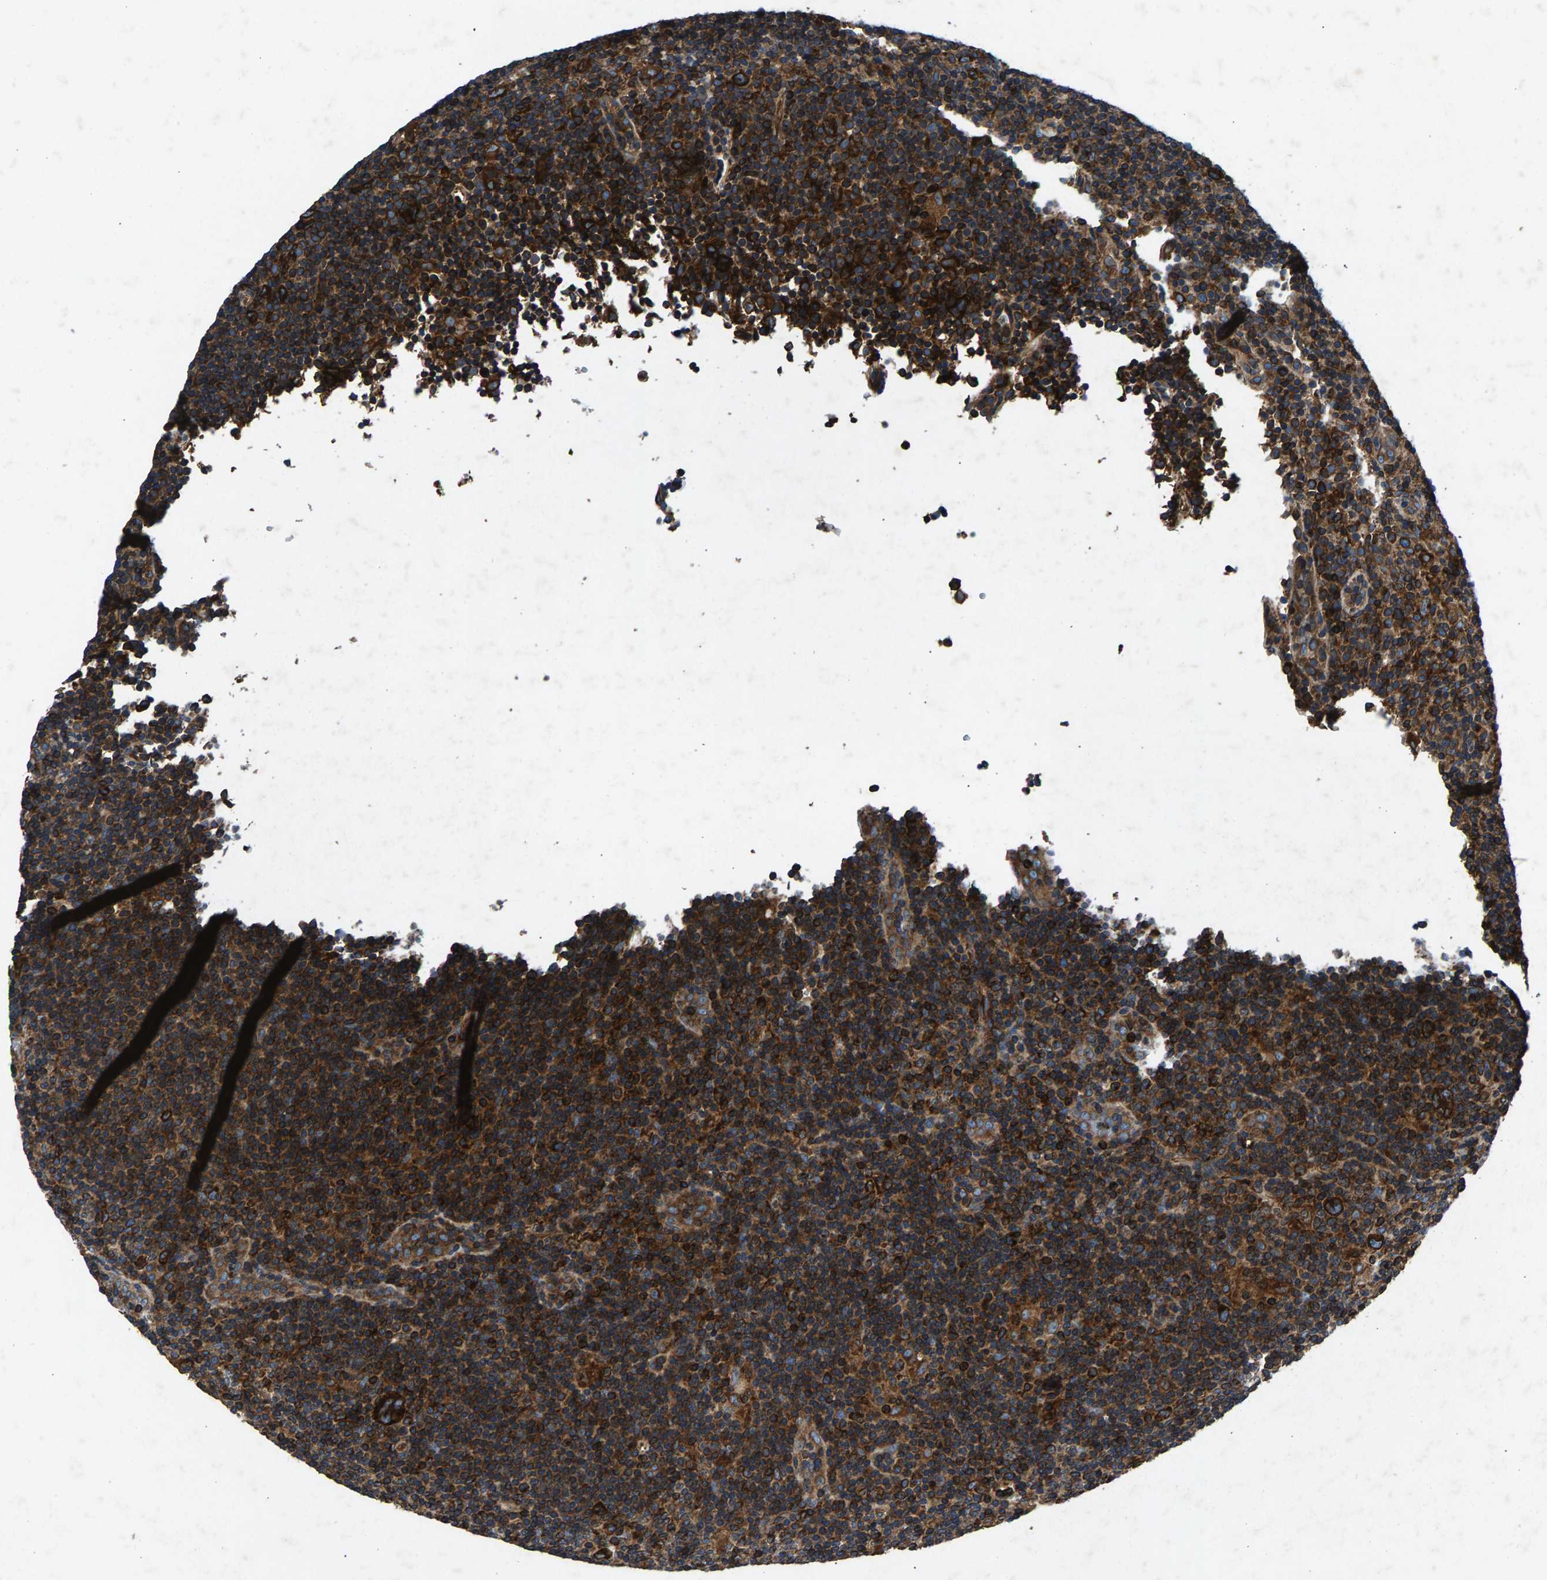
{"staining": {"intensity": "strong", "quantity": ">75%", "location": "cytoplasmic/membranous"}, "tissue": "lymphoma", "cell_type": "Tumor cells", "image_type": "cancer", "snomed": [{"axis": "morphology", "description": "Hodgkin's disease, NOS"}, {"axis": "topography", "description": "Lymph node"}], "caption": "Immunohistochemical staining of lymphoma exhibits high levels of strong cytoplasmic/membranous expression in about >75% of tumor cells. (IHC, brightfield microscopy, high magnification).", "gene": "LPCAT1", "patient": {"sex": "female", "age": 57}}